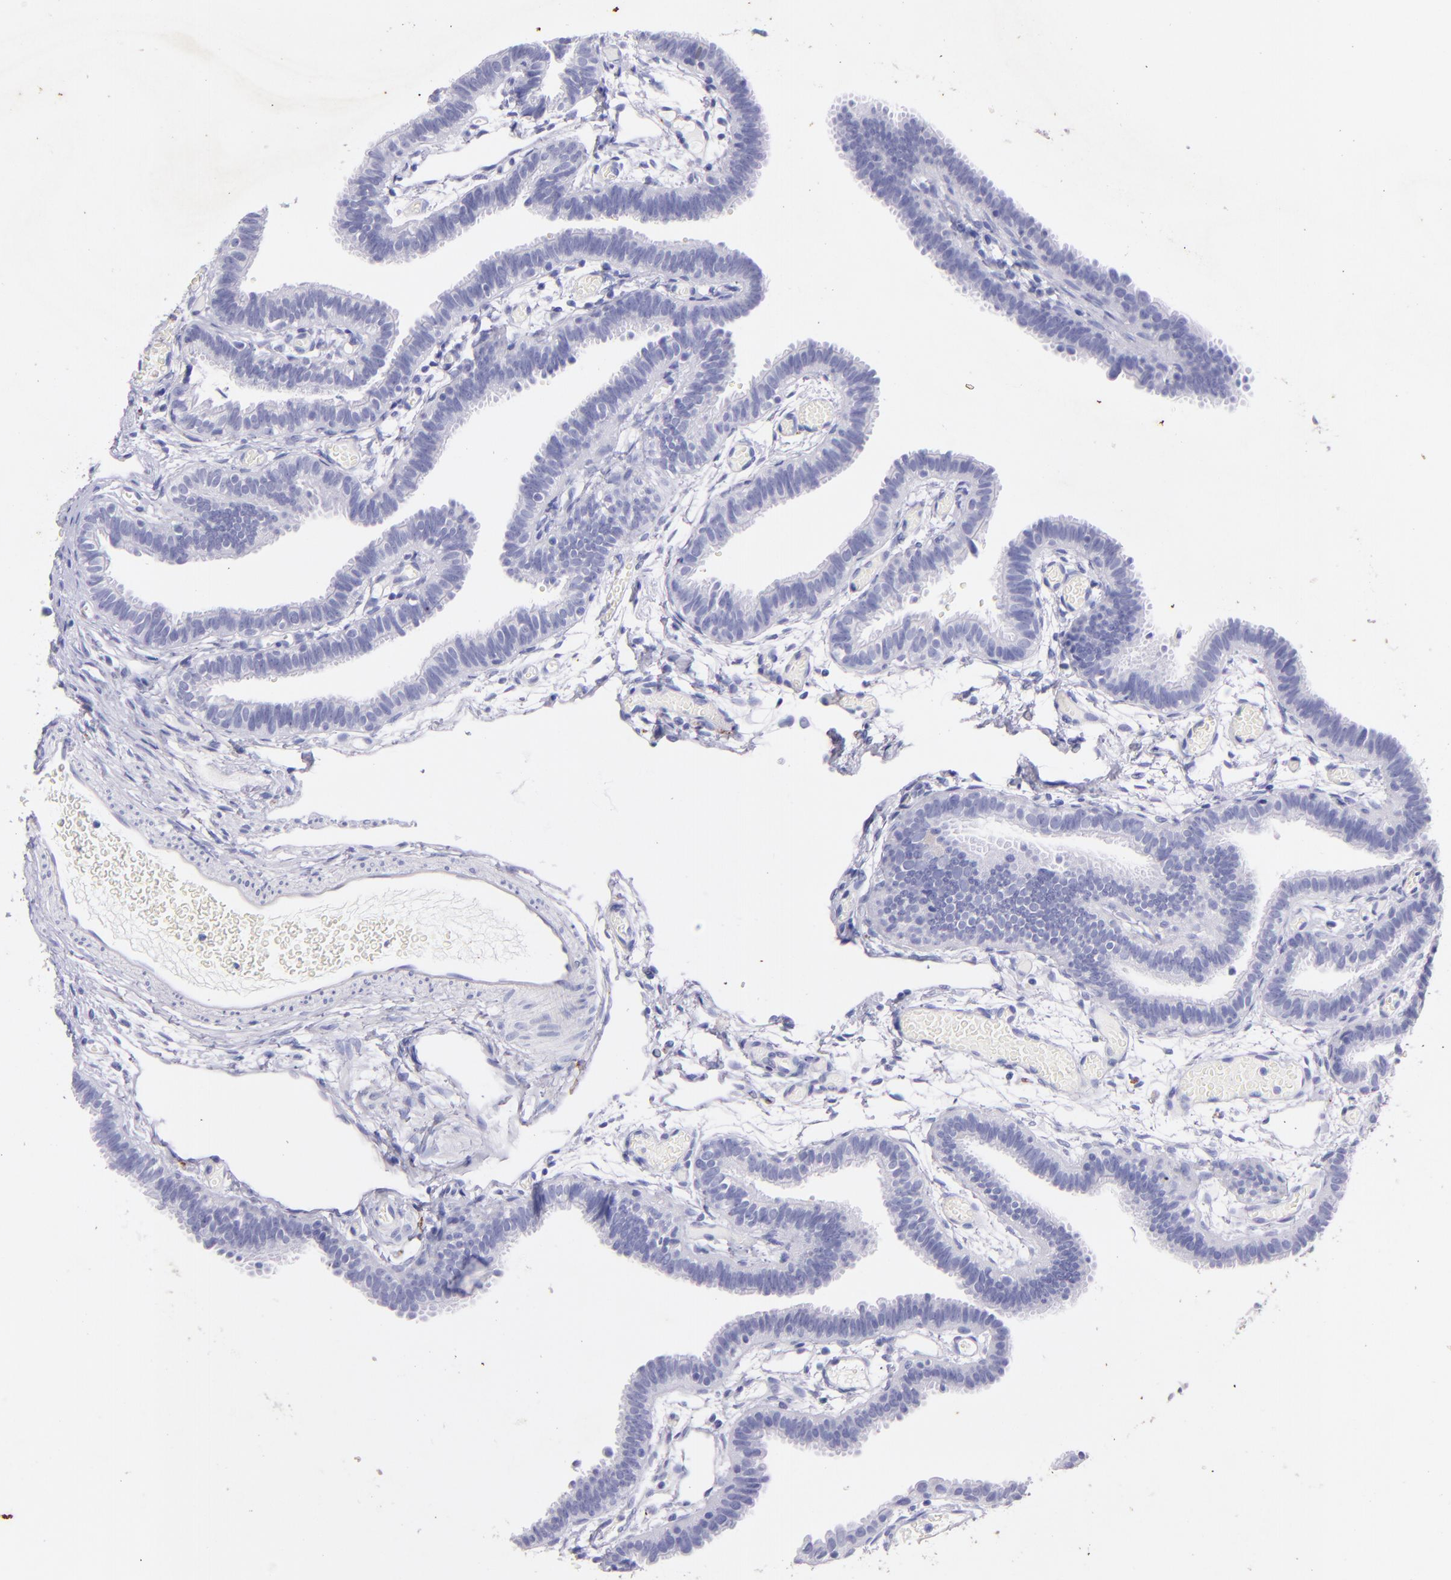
{"staining": {"intensity": "negative", "quantity": "none", "location": "none"}, "tissue": "fallopian tube", "cell_type": "Glandular cells", "image_type": "normal", "snomed": [{"axis": "morphology", "description": "Normal tissue, NOS"}, {"axis": "topography", "description": "Fallopian tube"}], "caption": "Immunohistochemical staining of benign human fallopian tube demonstrates no significant positivity in glandular cells. (DAB IHC with hematoxylin counter stain).", "gene": "UCHL1", "patient": {"sex": "female", "age": 29}}